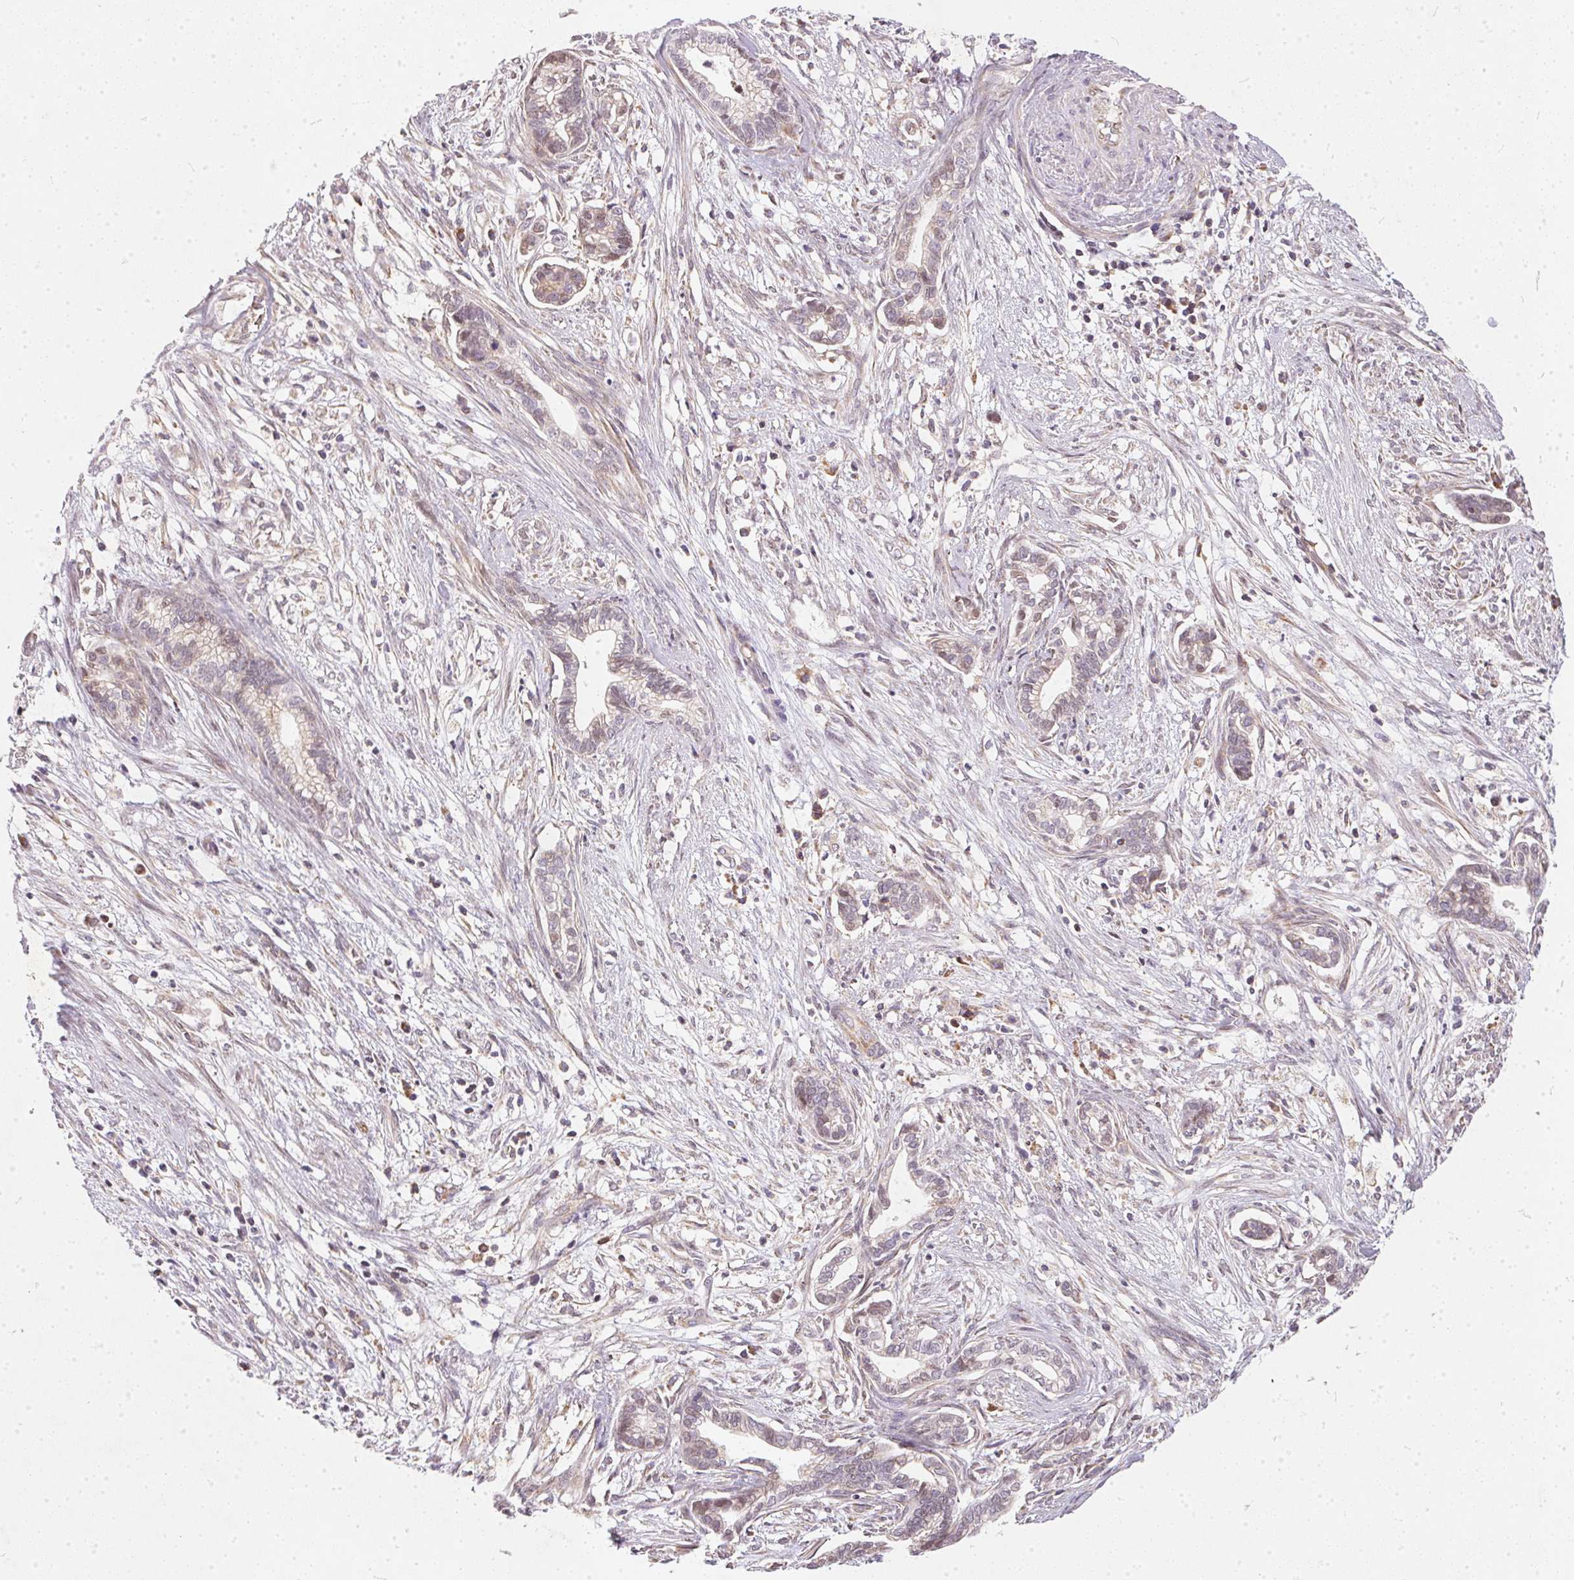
{"staining": {"intensity": "weak", "quantity": "<25%", "location": "cytoplasmic/membranous"}, "tissue": "cervical cancer", "cell_type": "Tumor cells", "image_type": "cancer", "snomed": [{"axis": "morphology", "description": "Adenocarcinoma, NOS"}, {"axis": "topography", "description": "Cervix"}], "caption": "An immunohistochemistry (IHC) micrograph of cervical adenocarcinoma is shown. There is no staining in tumor cells of cervical adenocarcinoma.", "gene": "VWA5B2", "patient": {"sex": "female", "age": 62}}